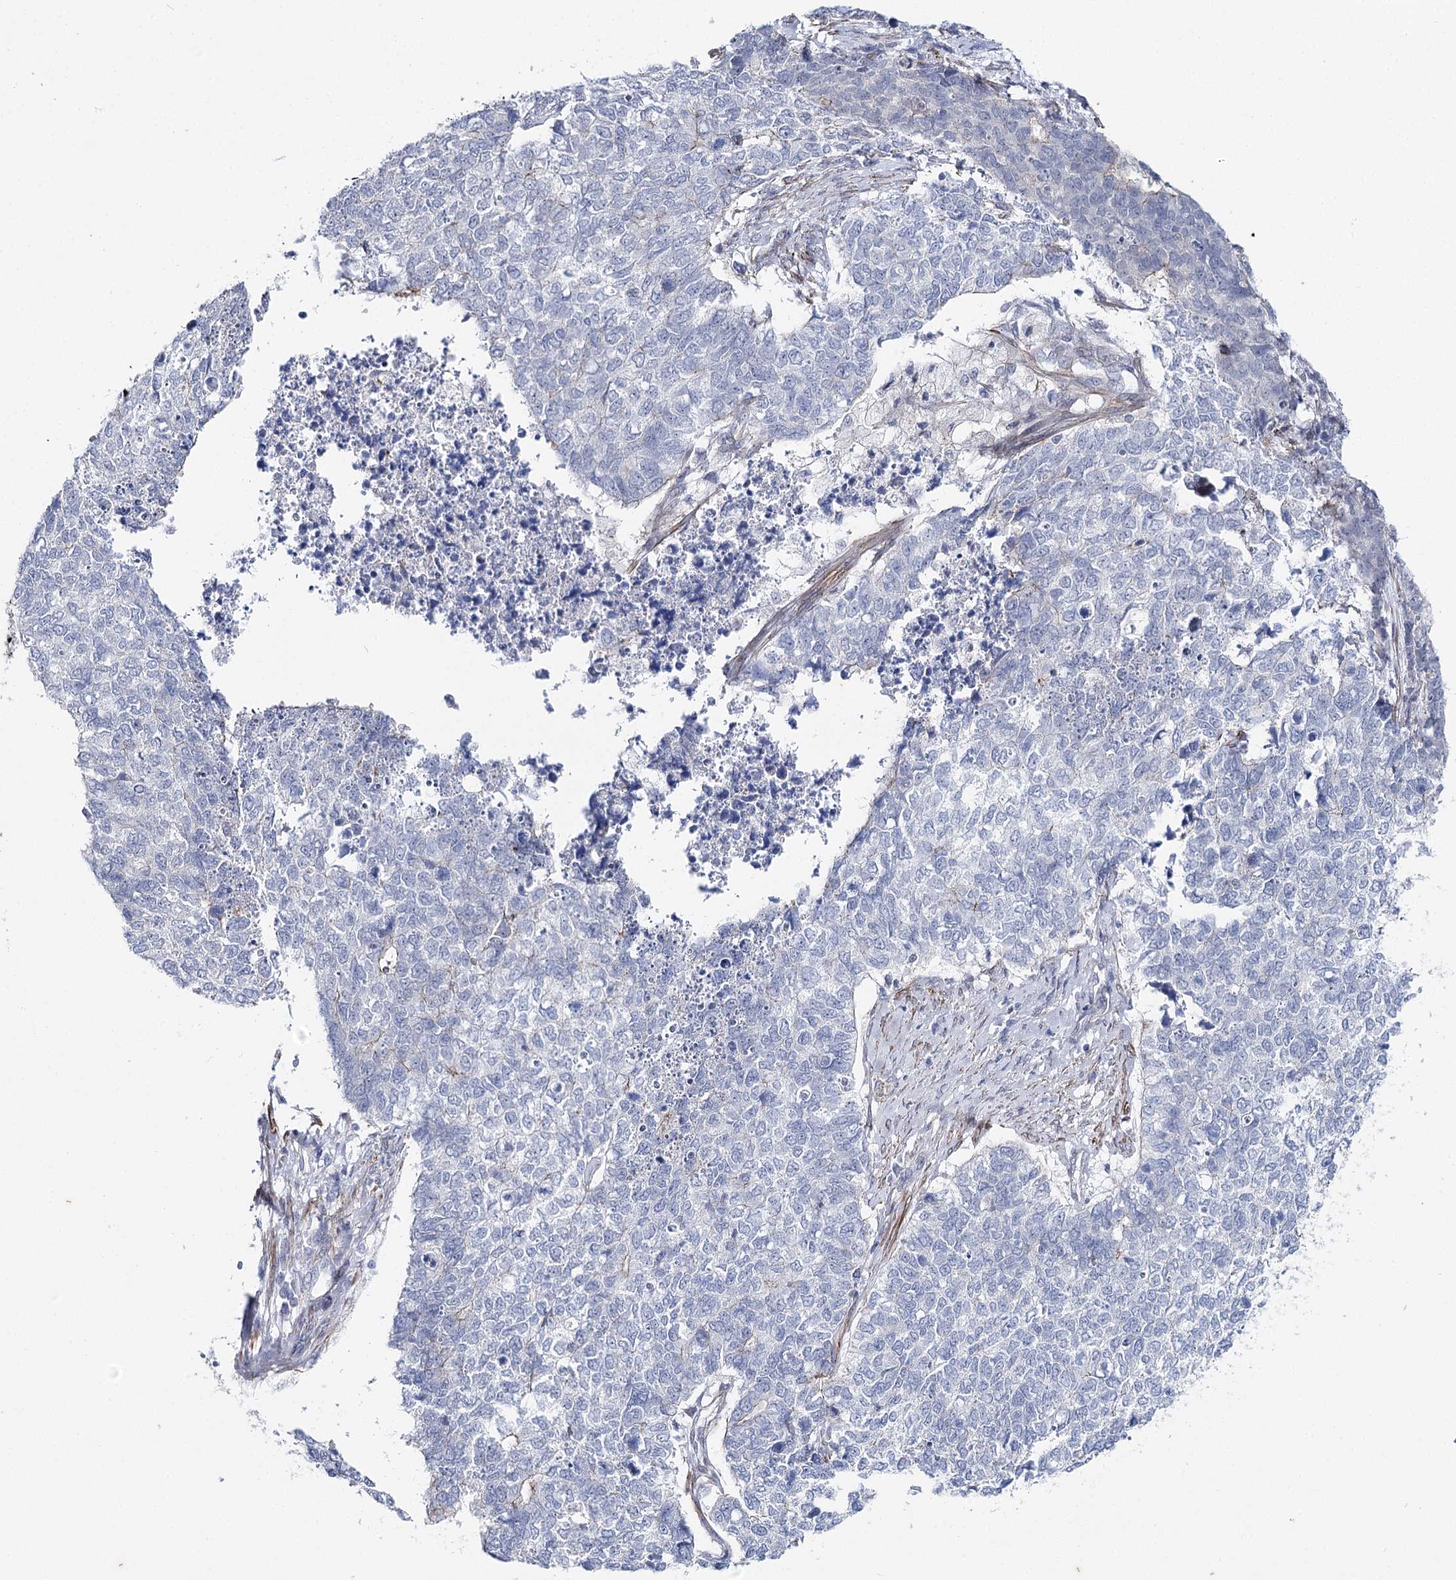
{"staining": {"intensity": "negative", "quantity": "none", "location": "none"}, "tissue": "cervical cancer", "cell_type": "Tumor cells", "image_type": "cancer", "snomed": [{"axis": "morphology", "description": "Squamous cell carcinoma, NOS"}, {"axis": "topography", "description": "Cervix"}], "caption": "Histopathology image shows no protein expression in tumor cells of cervical cancer (squamous cell carcinoma) tissue. (DAB (3,3'-diaminobenzidine) immunohistochemistry visualized using brightfield microscopy, high magnification).", "gene": "AGXT2", "patient": {"sex": "female", "age": 63}}